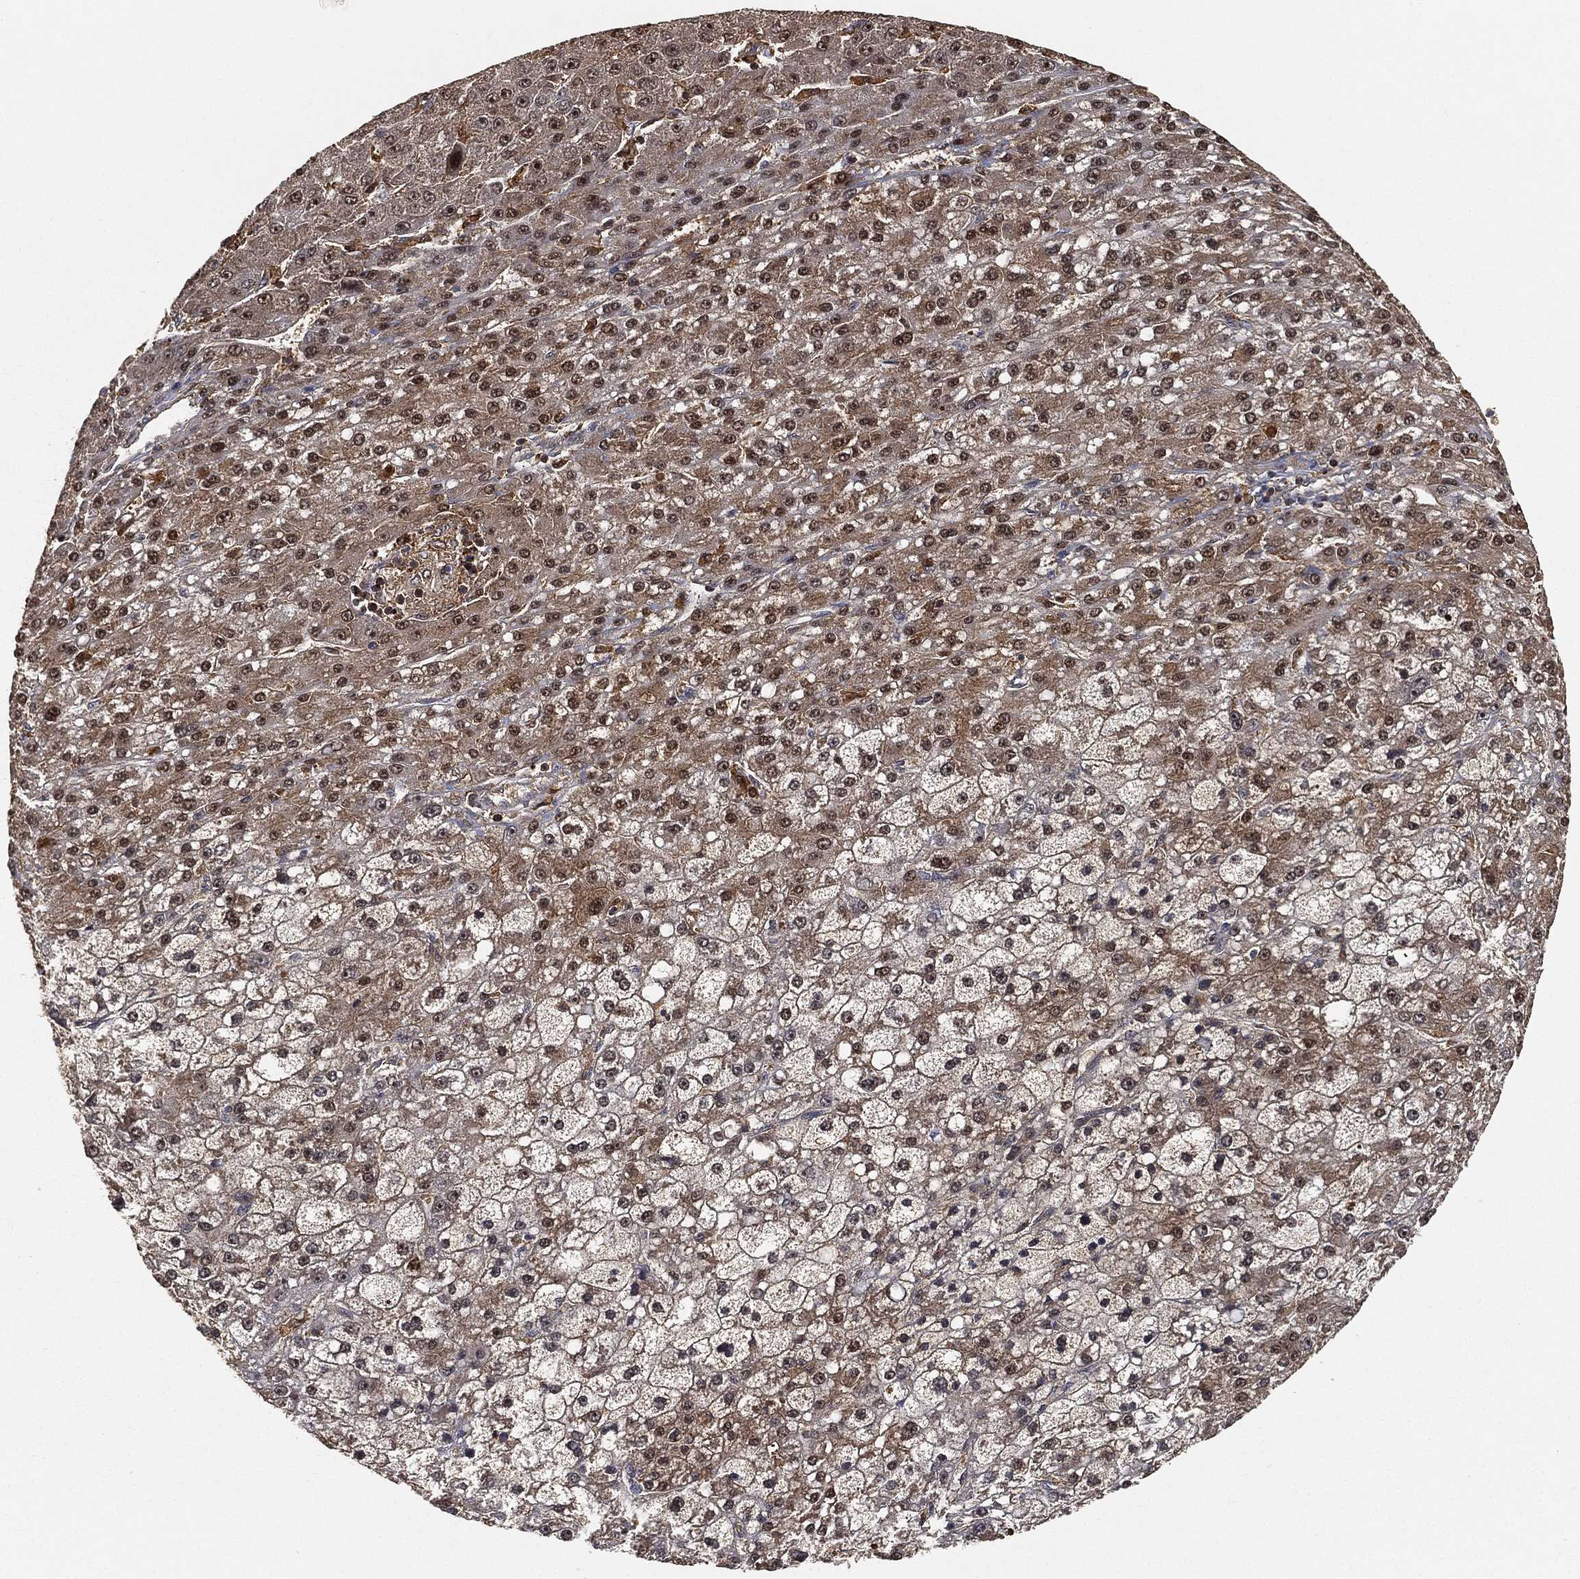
{"staining": {"intensity": "moderate", "quantity": "<25%", "location": "nuclear"}, "tissue": "liver cancer", "cell_type": "Tumor cells", "image_type": "cancer", "snomed": [{"axis": "morphology", "description": "Carcinoma, Hepatocellular, NOS"}, {"axis": "topography", "description": "Liver"}], "caption": "Hepatocellular carcinoma (liver) stained for a protein demonstrates moderate nuclear positivity in tumor cells.", "gene": "CRYL1", "patient": {"sex": "male", "age": 67}}